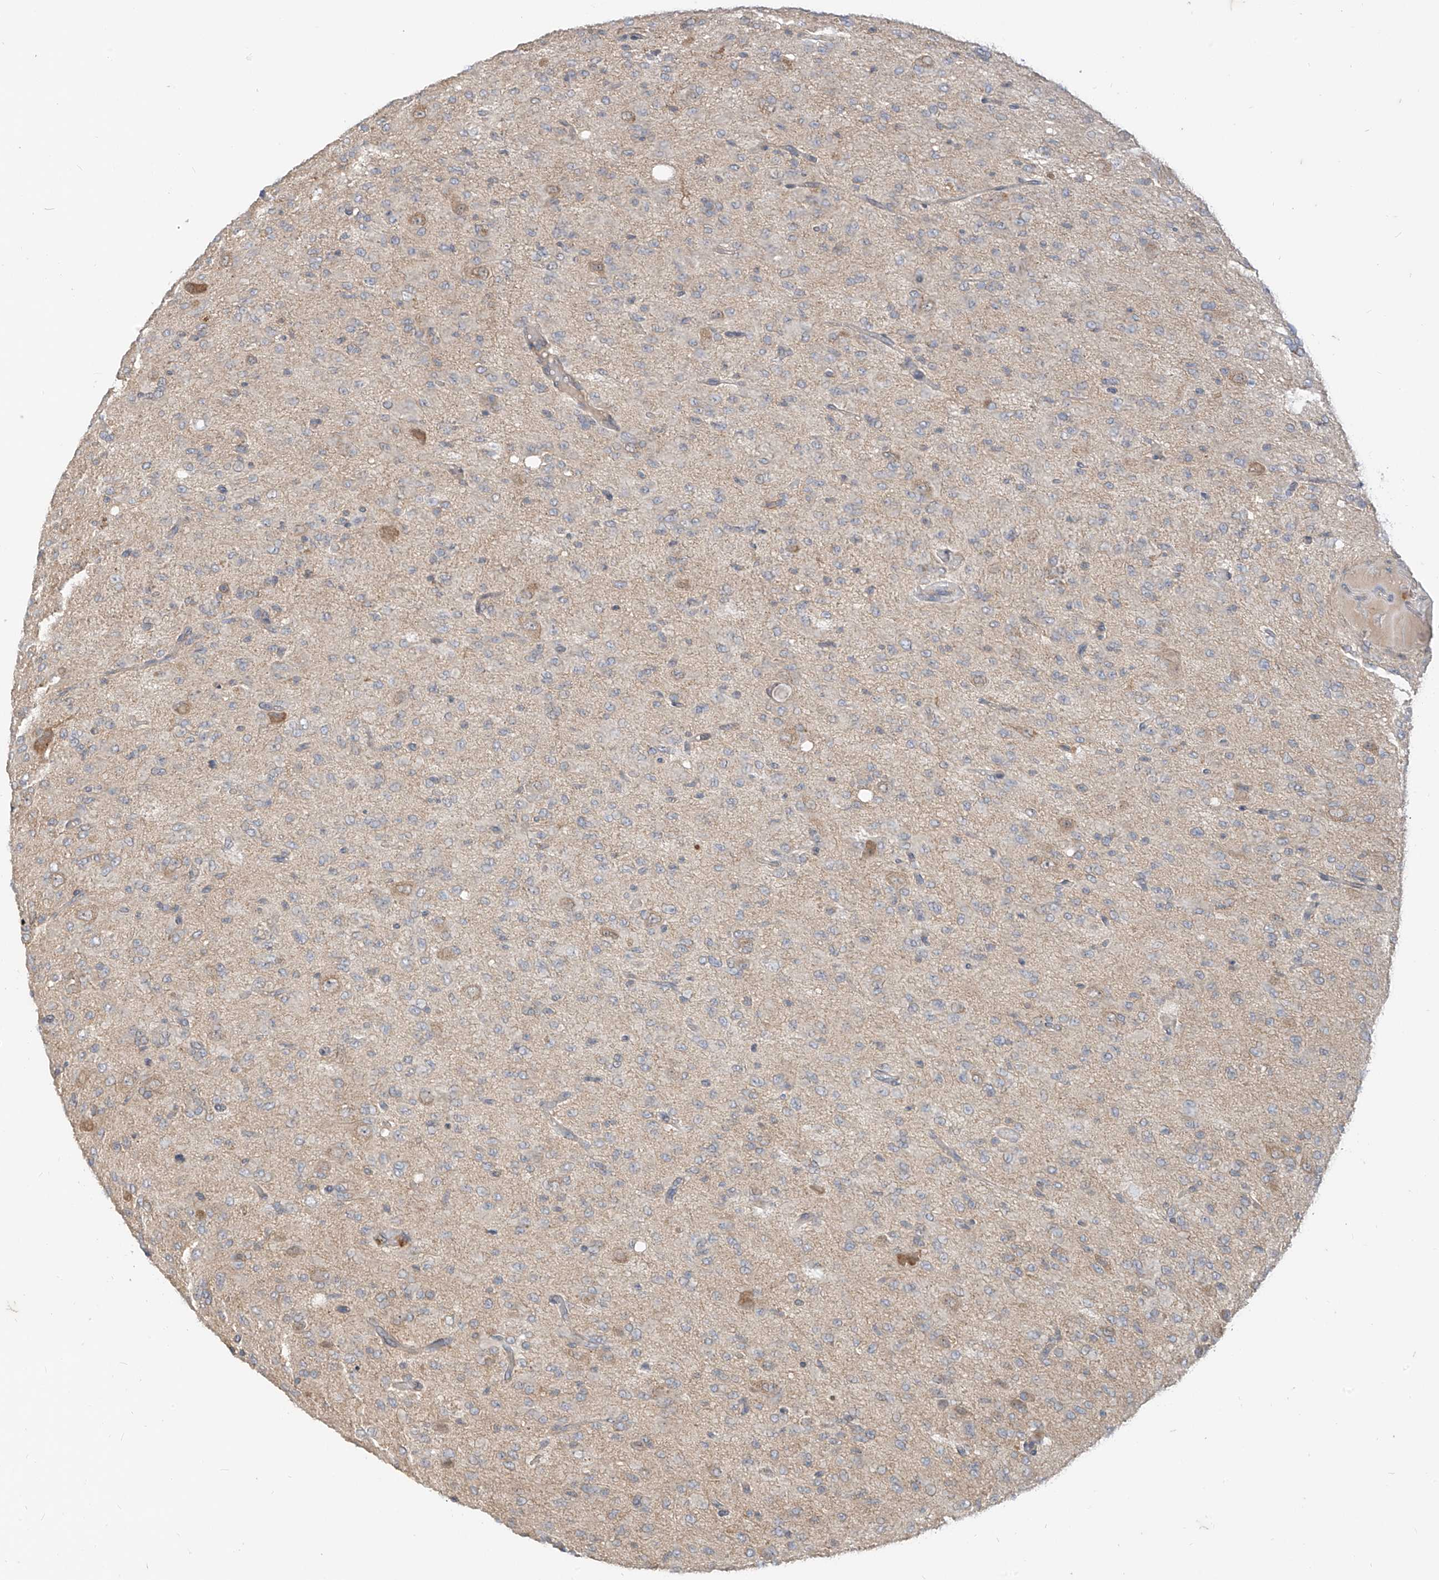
{"staining": {"intensity": "negative", "quantity": "none", "location": "none"}, "tissue": "glioma", "cell_type": "Tumor cells", "image_type": "cancer", "snomed": [{"axis": "morphology", "description": "Glioma, malignant, High grade"}, {"axis": "topography", "description": "Brain"}], "caption": "The micrograph demonstrates no staining of tumor cells in malignant glioma (high-grade).", "gene": "MTUS2", "patient": {"sex": "female", "age": 59}}